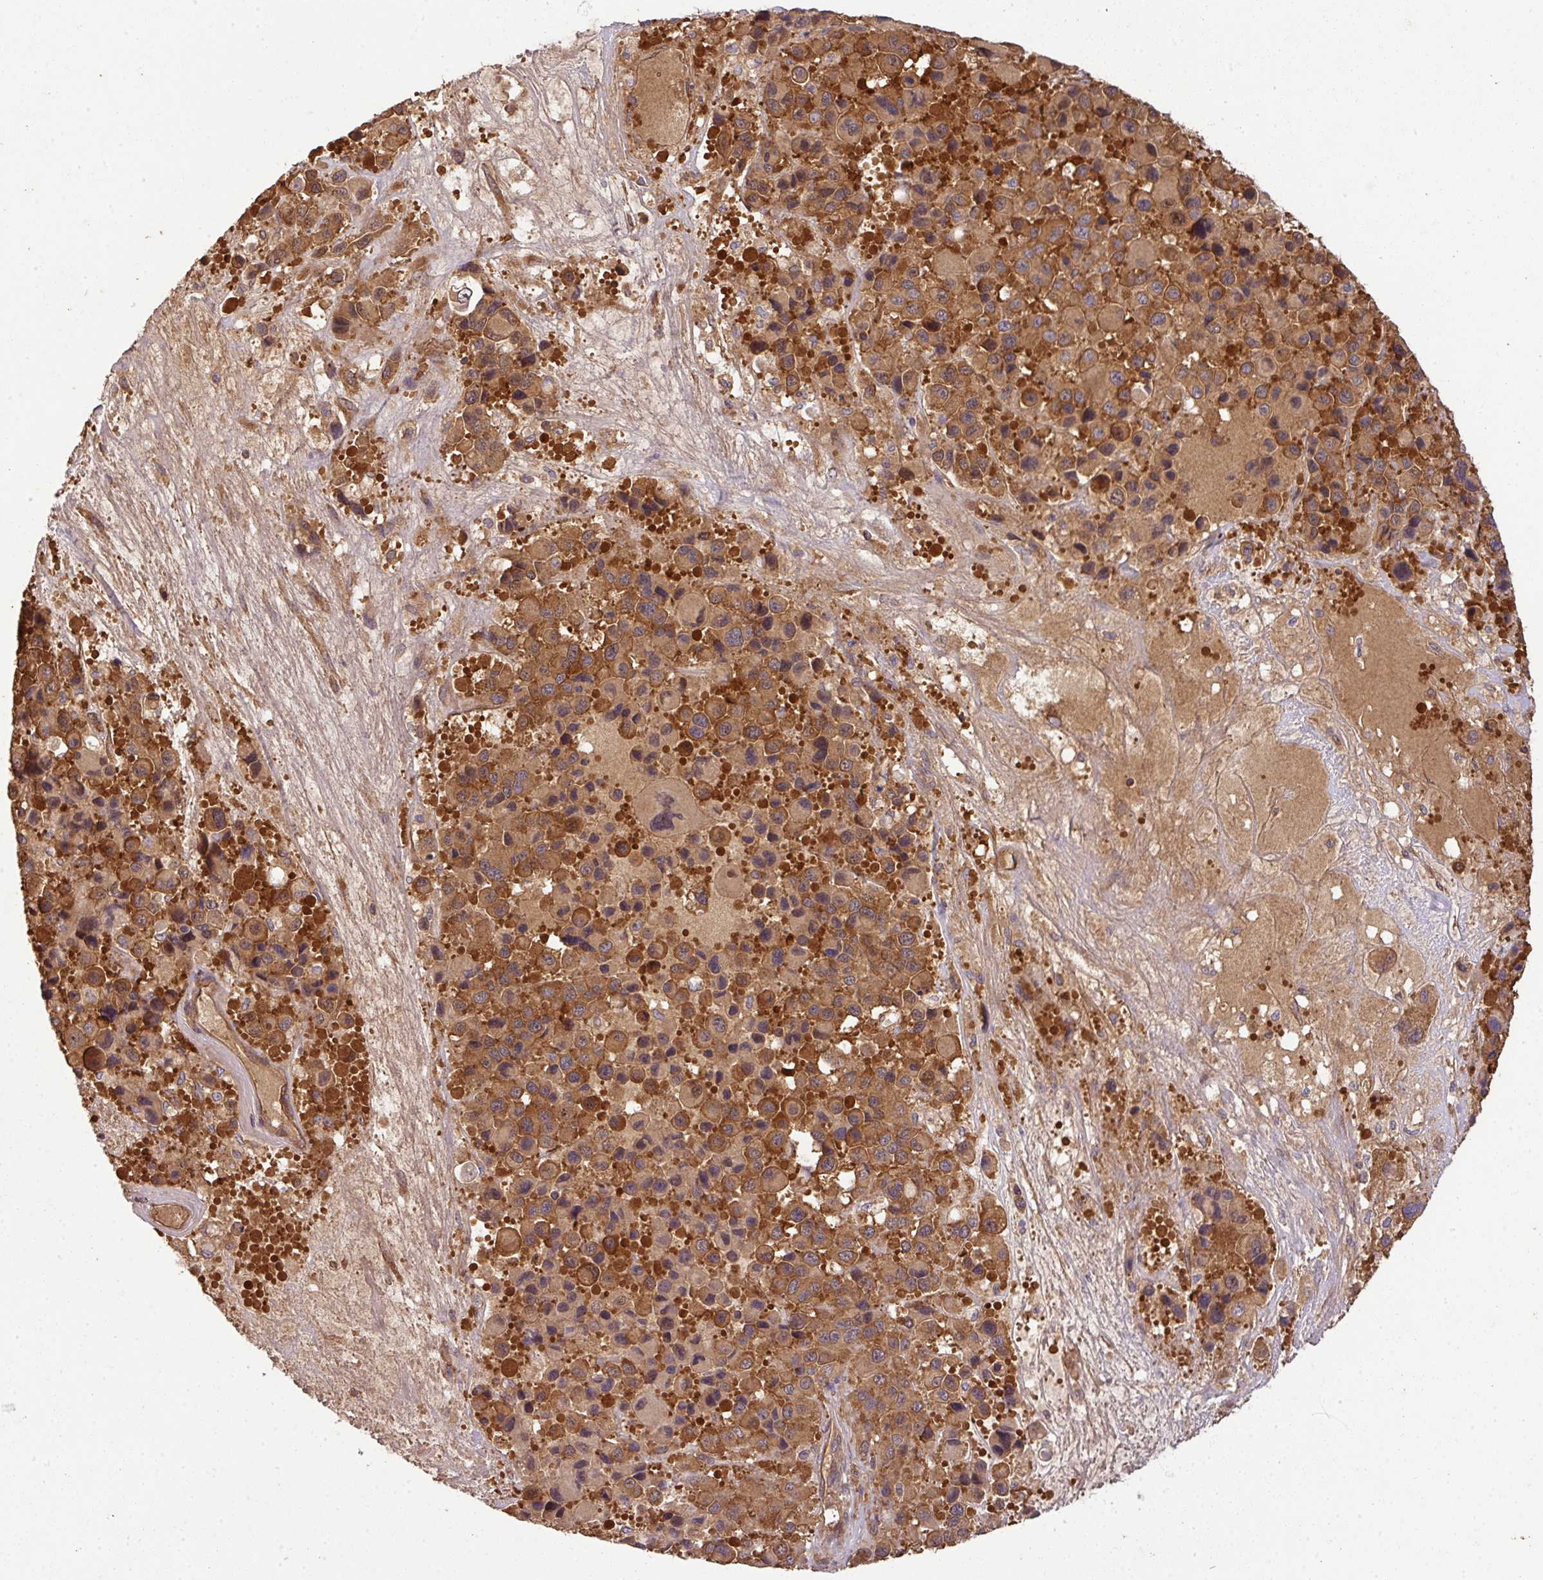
{"staining": {"intensity": "strong", "quantity": ">75%", "location": "cytoplasmic/membranous"}, "tissue": "melanoma", "cell_type": "Tumor cells", "image_type": "cancer", "snomed": [{"axis": "morphology", "description": "Malignant melanoma, Metastatic site"}, {"axis": "topography", "description": "Lymph node"}], "caption": "Immunohistochemical staining of human malignant melanoma (metastatic site) shows strong cytoplasmic/membranous protein staining in approximately >75% of tumor cells.", "gene": "GSPT1", "patient": {"sex": "female", "age": 65}}